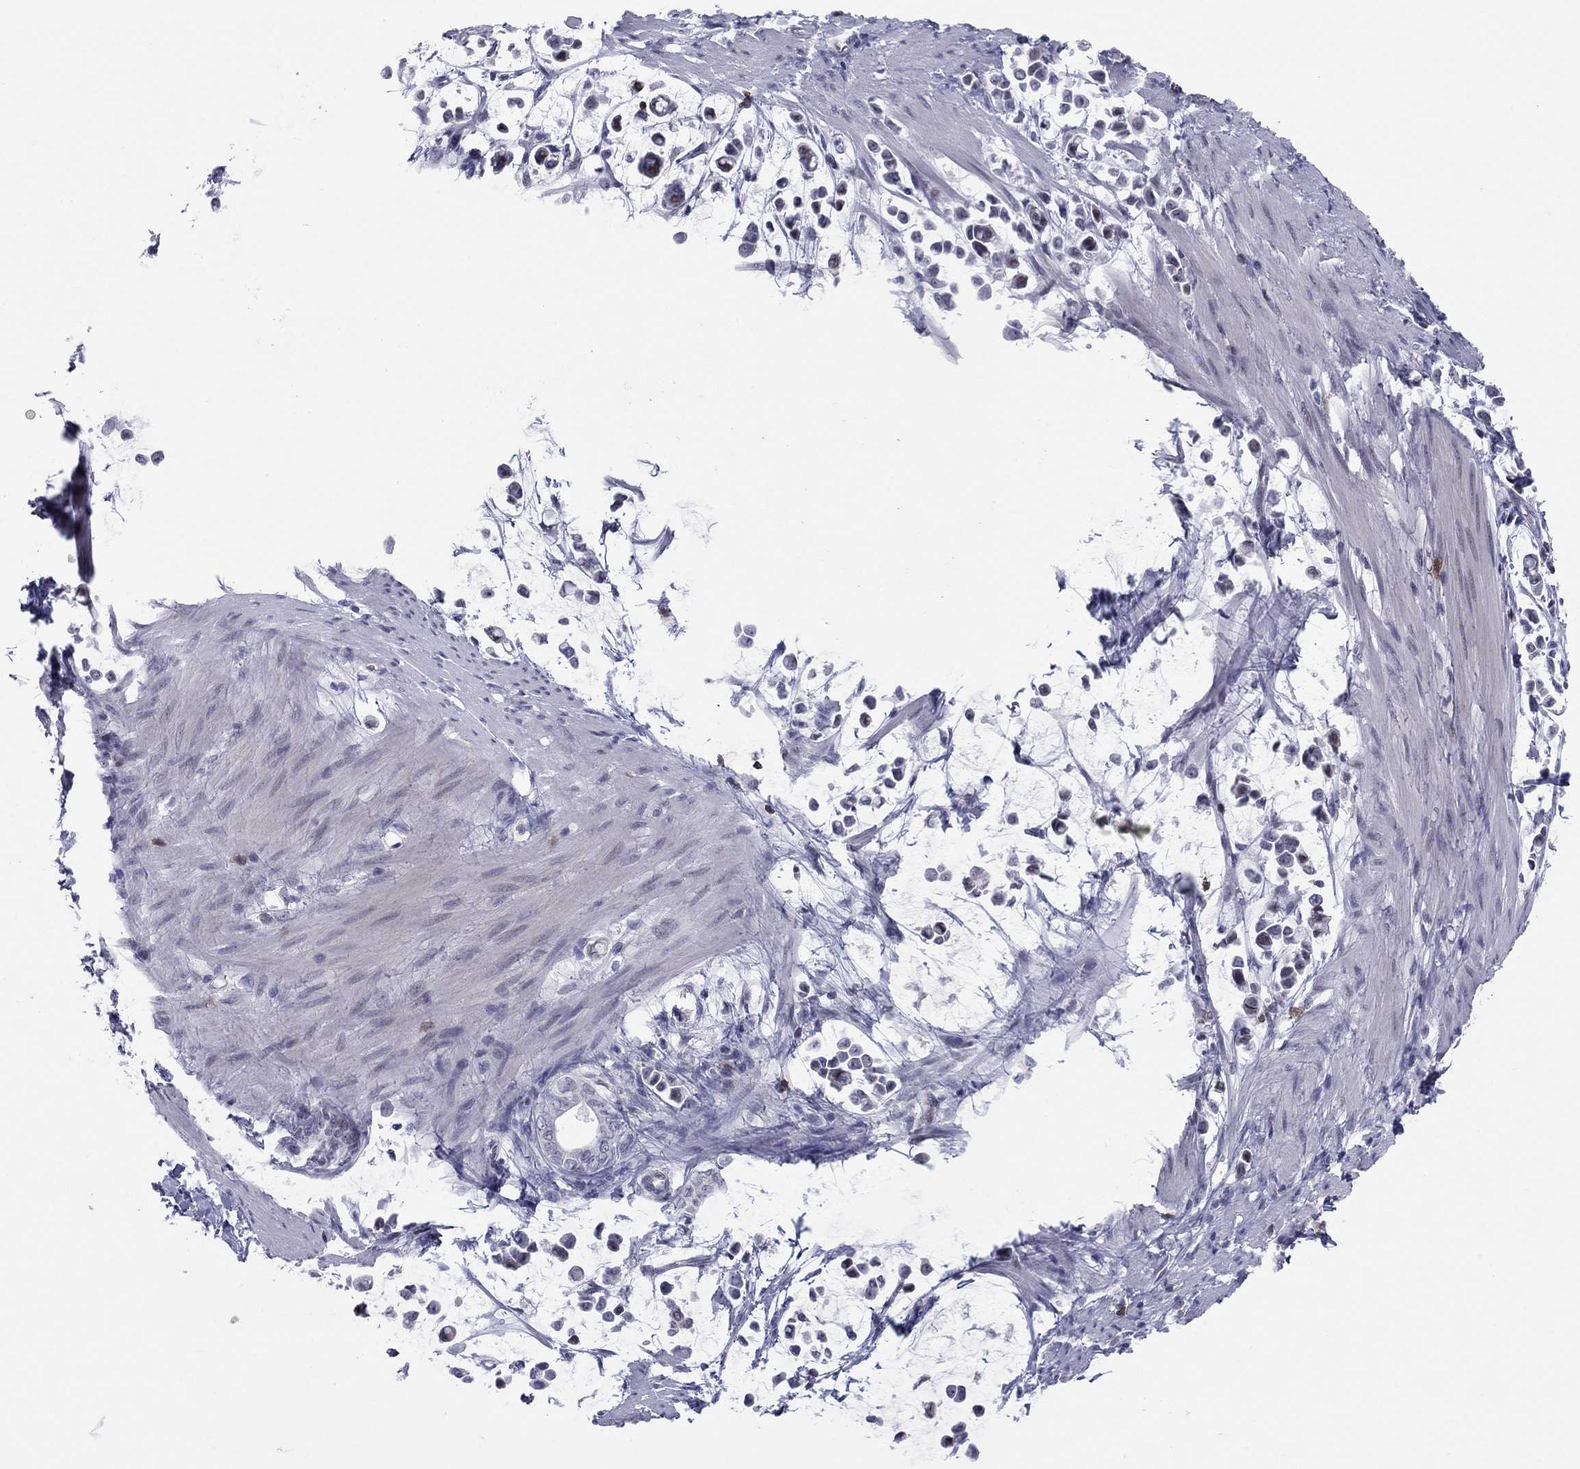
{"staining": {"intensity": "negative", "quantity": "none", "location": "none"}, "tissue": "stomach cancer", "cell_type": "Tumor cells", "image_type": "cancer", "snomed": [{"axis": "morphology", "description": "Adenocarcinoma, NOS"}, {"axis": "topography", "description": "Stomach"}], "caption": "A high-resolution photomicrograph shows IHC staining of stomach cancer (adenocarcinoma), which reveals no significant positivity in tumor cells.", "gene": "ITGAE", "patient": {"sex": "male", "age": 82}}